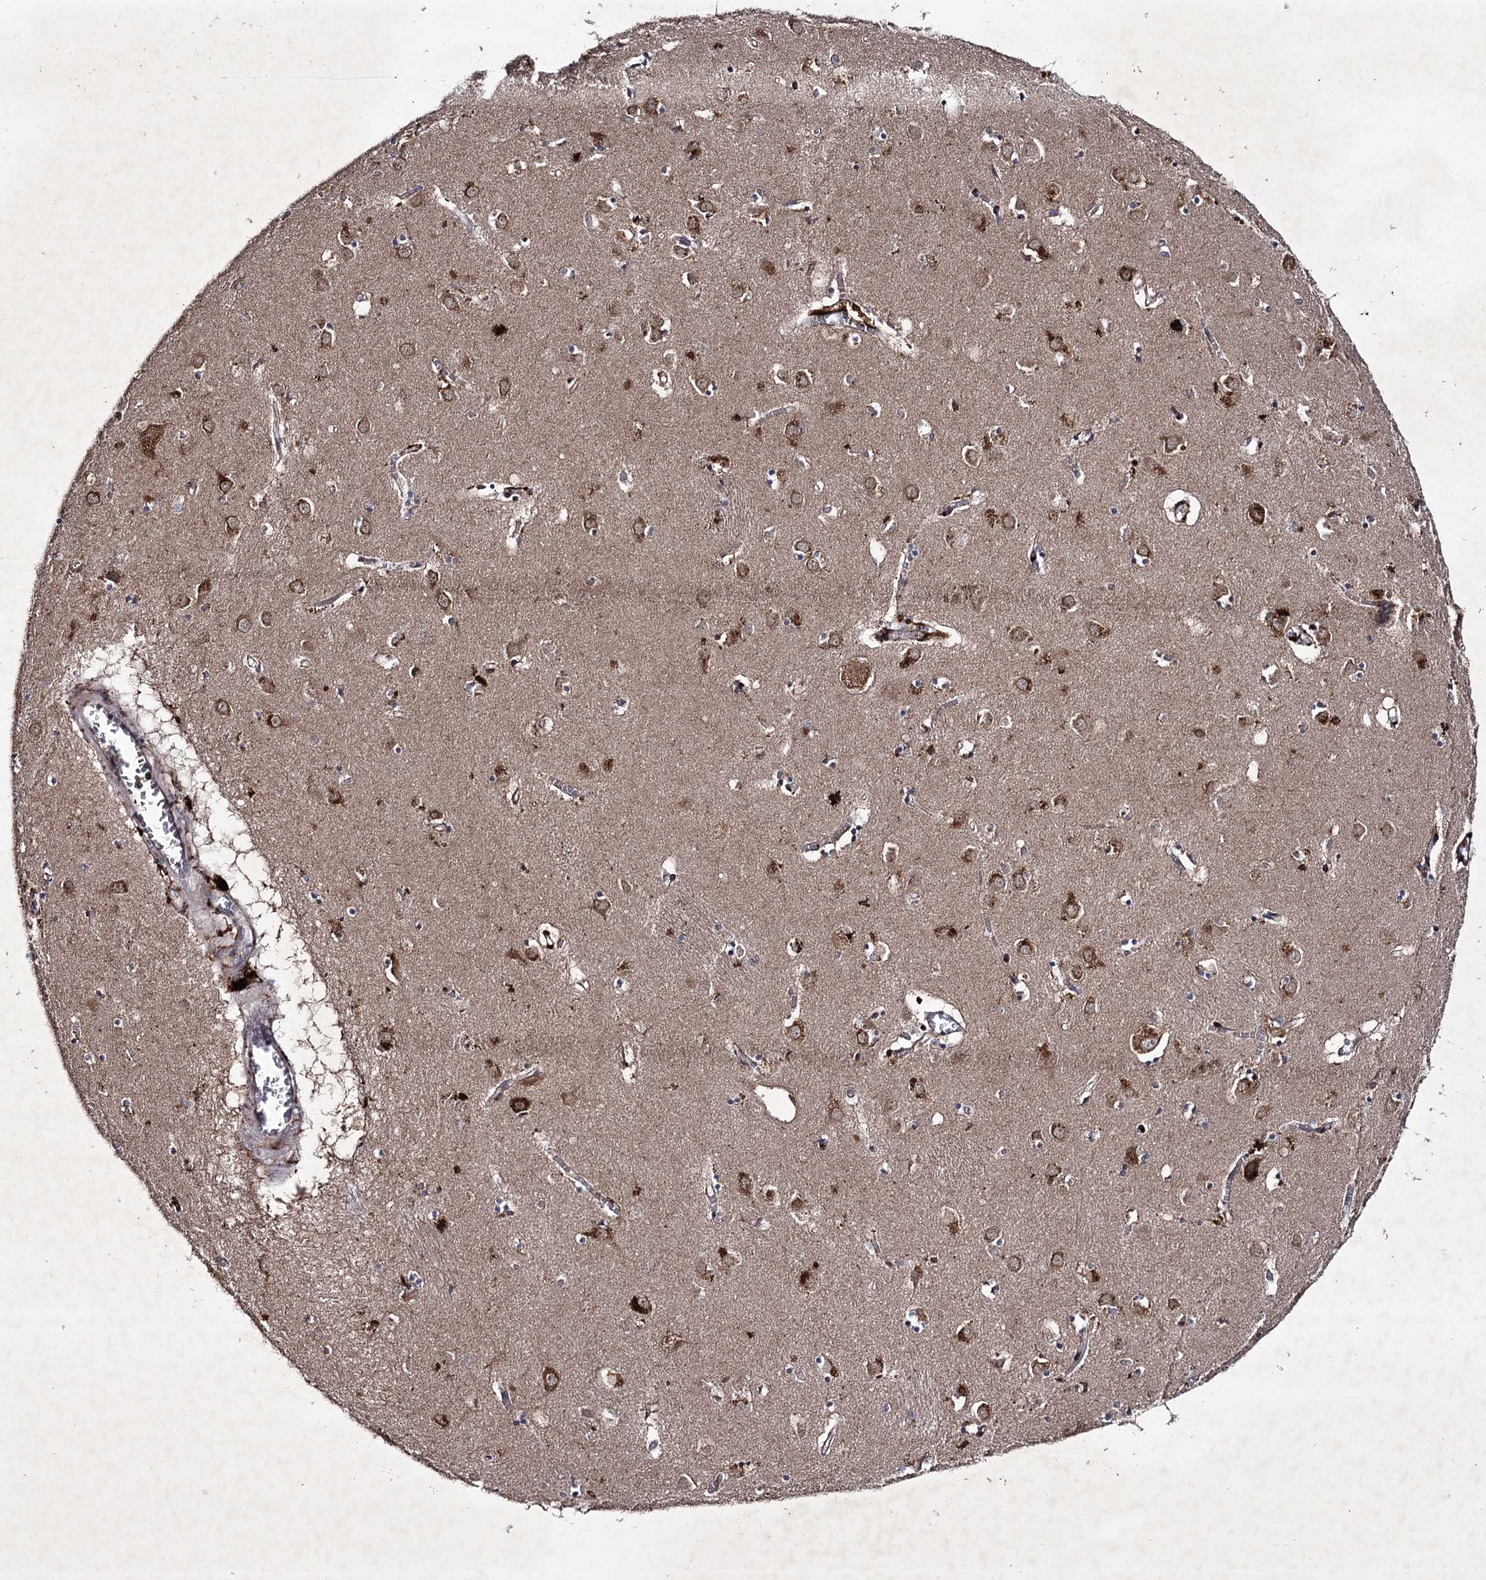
{"staining": {"intensity": "strong", "quantity": "<25%", "location": "cytoplasmic/membranous"}, "tissue": "caudate", "cell_type": "Glial cells", "image_type": "normal", "snomed": [{"axis": "morphology", "description": "Normal tissue, NOS"}, {"axis": "topography", "description": "Lateral ventricle wall"}], "caption": "A photomicrograph showing strong cytoplasmic/membranous positivity in about <25% of glial cells in benign caudate, as visualized by brown immunohistochemical staining.", "gene": "ALG9", "patient": {"sex": "male", "age": 70}}